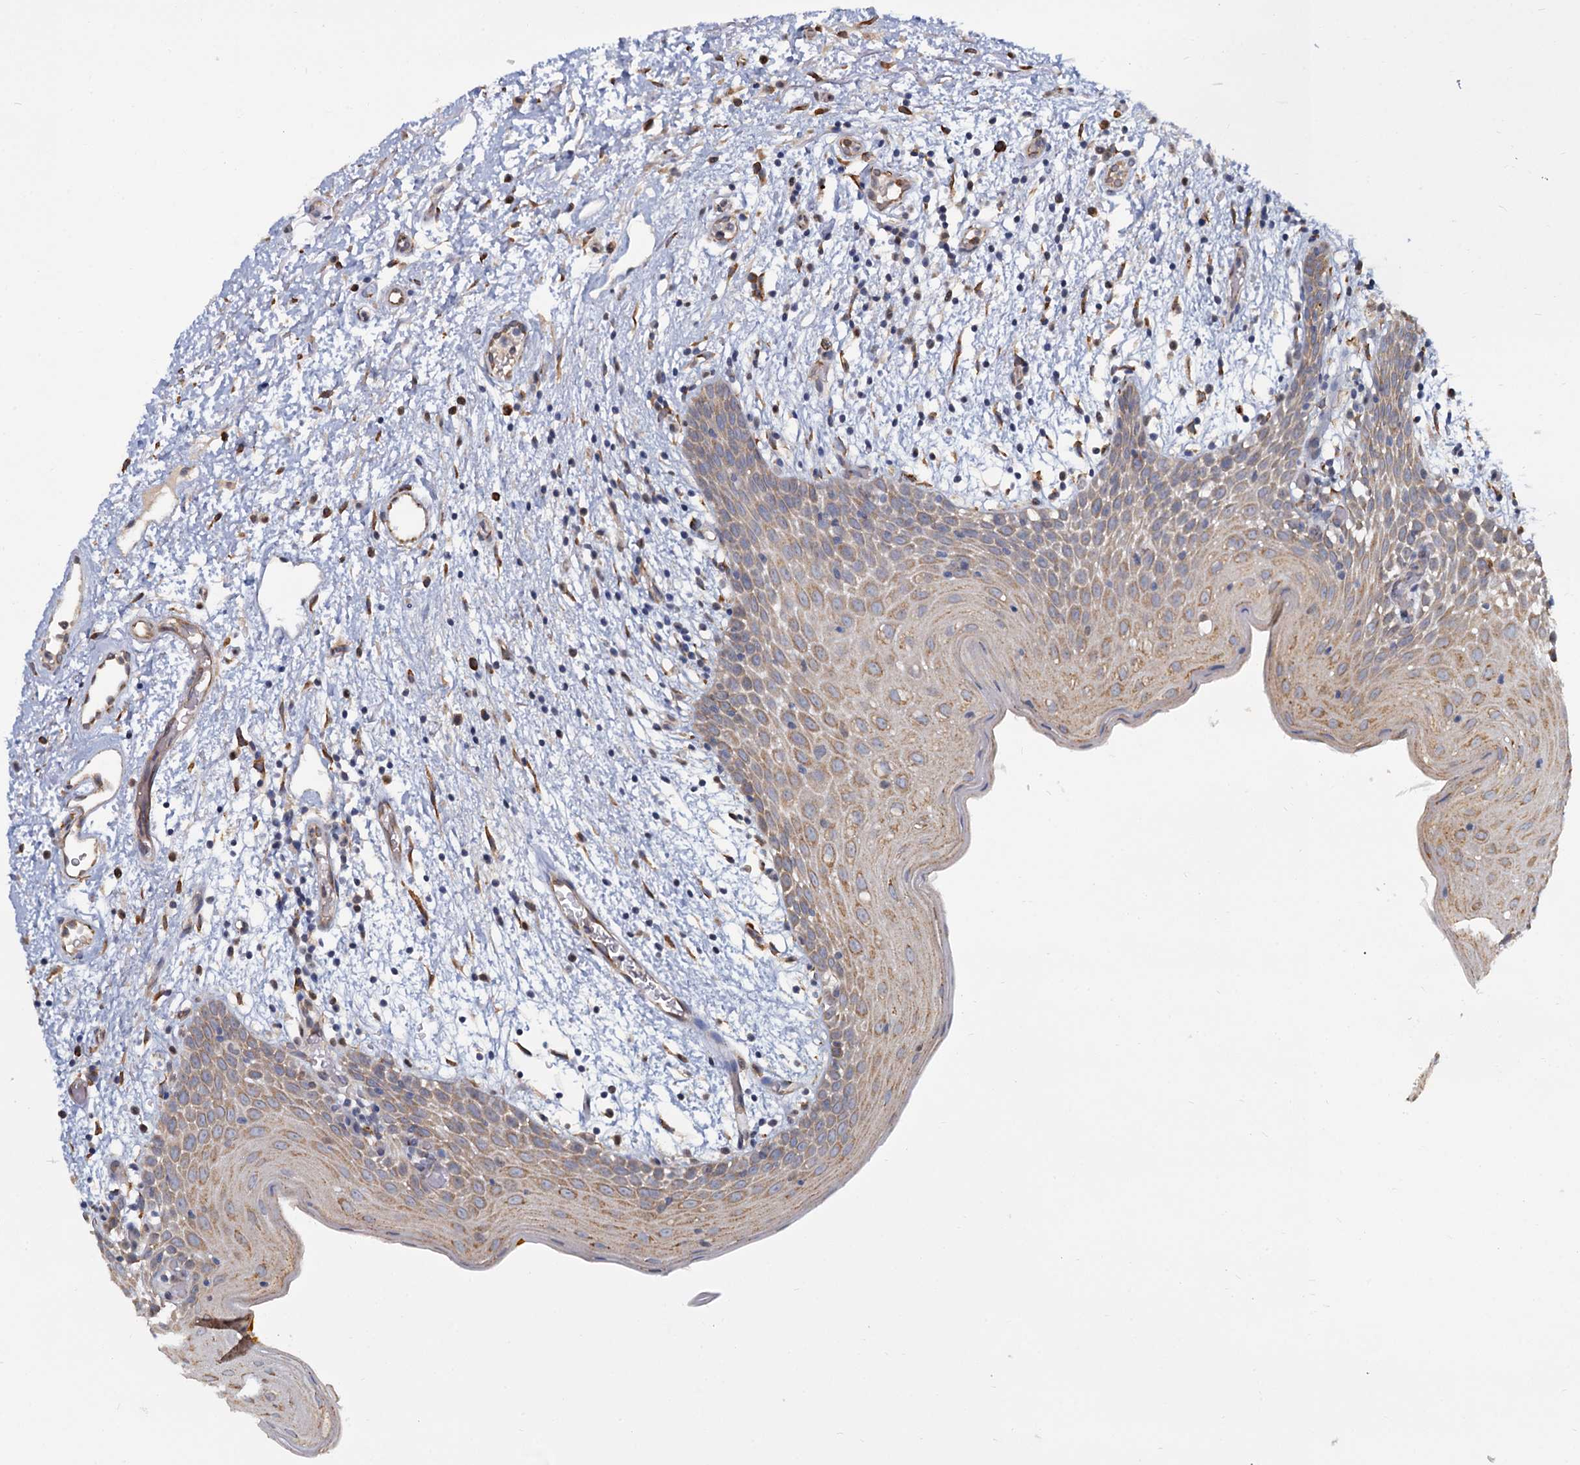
{"staining": {"intensity": "moderate", "quantity": "25%-75%", "location": "cytoplasmic/membranous"}, "tissue": "oral mucosa", "cell_type": "Squamous epithelial cells", "image_type": "normal", "snomed": [{"axis": "morphology", "description": "Normal tissue, NOS"}, {"axis": "topography", "description": "Skeletal muscle"}, {"axis": "topography", "description": "Oral tissue"}, {"axis": "topography", "description": "Salivary gland"}, {"axis": "topography", "description": "Peripheral nerve tissue"}], "caption": "Protein positivity by immunohistochemistry exhibits moderate cytoplasmic/membranous expression in about 25%-75% of squamous epithelial cells in benign oral mucosa. The staining was performed using DAB (3,3'-diaminobenzidine), with brown indicating positive protein expression. Nuclei are stained blue with hematoxylin.", "gene": "LRRC51", "patient": {"sex": "male", "age": 54}}